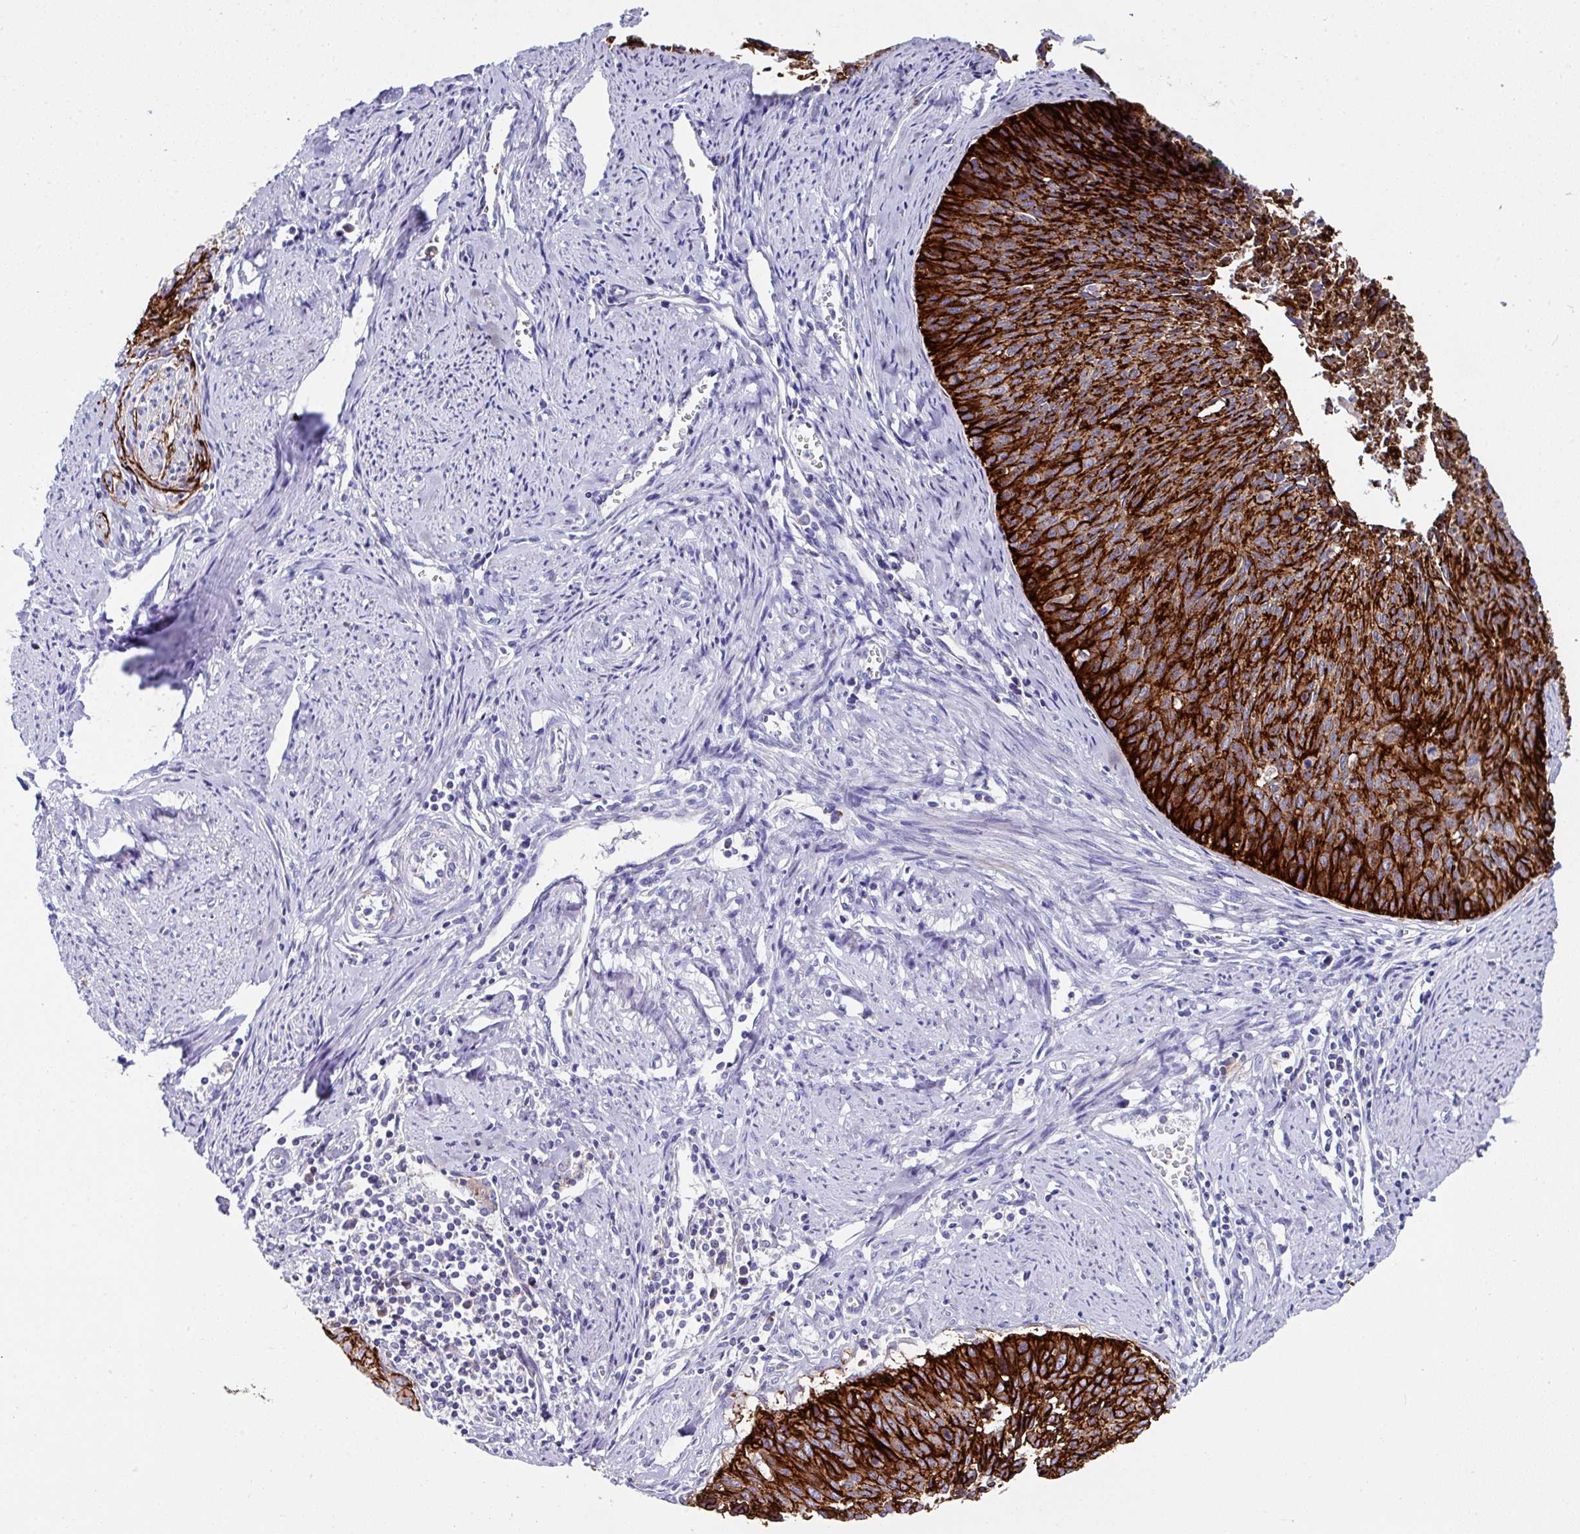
{"staining": {"intensity": "strong", "quantity": ">75%", "location": "cytoplasmic/membranous"}, "tissue": "cervical cancer", "cell_type": "Tumor cells", "image_type": "cancer", "snomed": [{"axis": "morphology", "description": "Squamous cell carcinoma, NOS"}, {"axis": "topography", "description": "Cervix"}], "caption": "IHC photomicrograph of neoplastic tissue: cervical squamous cell carcinoma stained using IHC demonstrates high levels of strong protein expression localized specifically in the cytoplasmic/membranous of tumor cells, appearing as a cytoplasmic/membranous brown color.", "gene": "CLDN1", "patient": {"sex": "female", "age": 55}}